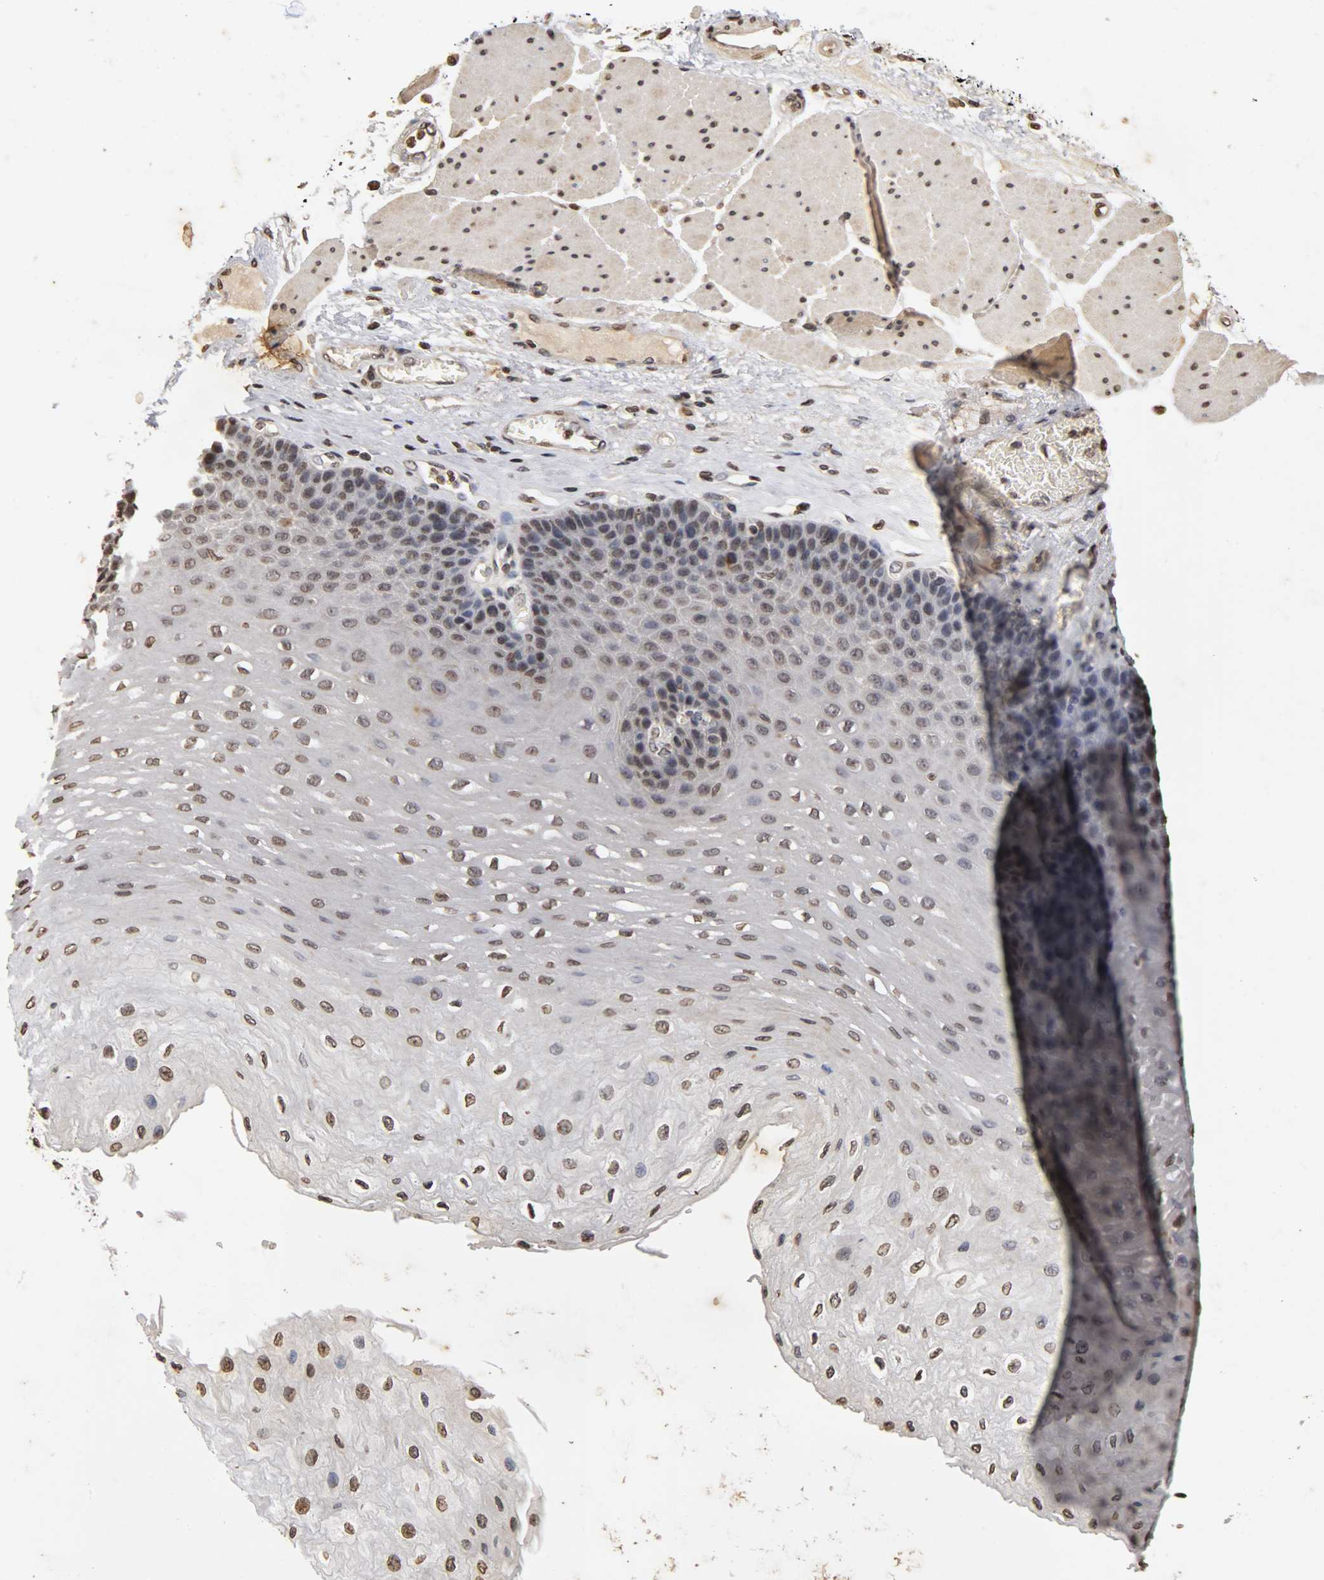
{"staining": {"intensity": "weak", "quantity": "25%-75%", "location": "nuclear"}, "tissue": "esophagus", "cell_type": "Squamous epithelial cells", "image_type": "normal", "snomed": [{"axis": "morphology", "description": "Normal tissue, NOS"}, {"axis": "topography", "description": "Esophagus"}], "caption": "The micrograph displays staining of unremarkable esophagus, revealing weak nuclear protein expression (brown color) within squamous epithelial cells.", "gene": "ERCC2", "patient": {"sex": "female", "age": 72}}